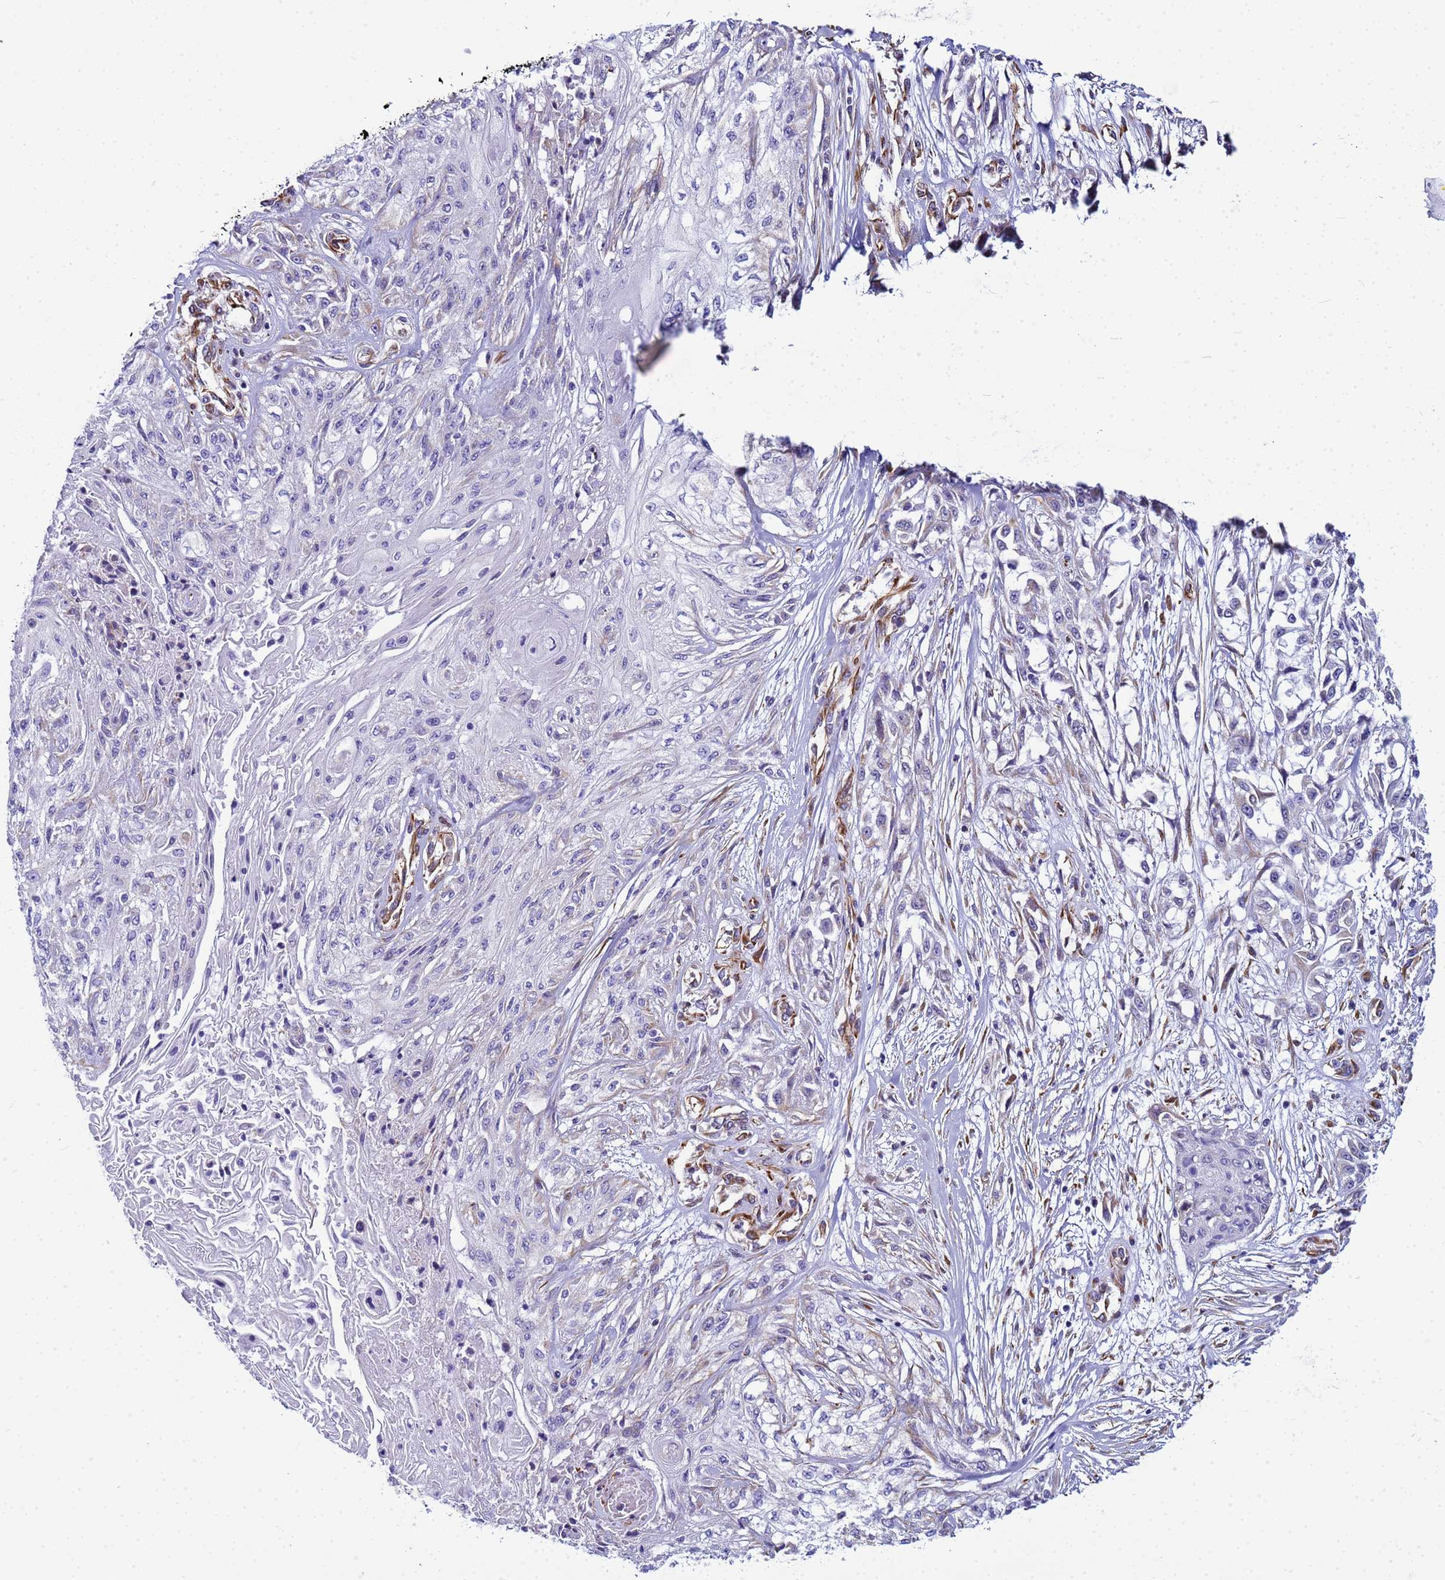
{"staining": {"intensity": "moderate", "quantity": "<25%", "location": "cytoplasmic/membranous"}, "tissue": "skin cancer", "cell_type": "Tumor cells", "image_type": "cancer", "snomed": [{"axis": "morphology", "description": "Squamous cell carcinoma, NOS"}, {"axis": "morphology", "description": "Squamous cell carcinoma, metastatic, NOS"}, {"axis": "topography", "description": "Skin"}, {"axis": "topography", "description": "Lymph node"}], "caption": "DAB (3,3'-diaminobenzidine) immunohistochemical staining of squamous cell carcinoma (skin) exhibits moderate cytoplasmic/membranous protein expression in about <25% of tumor cells.", "gene": "UBXN2B", "patient": {"sex": "male", "age": 75}}